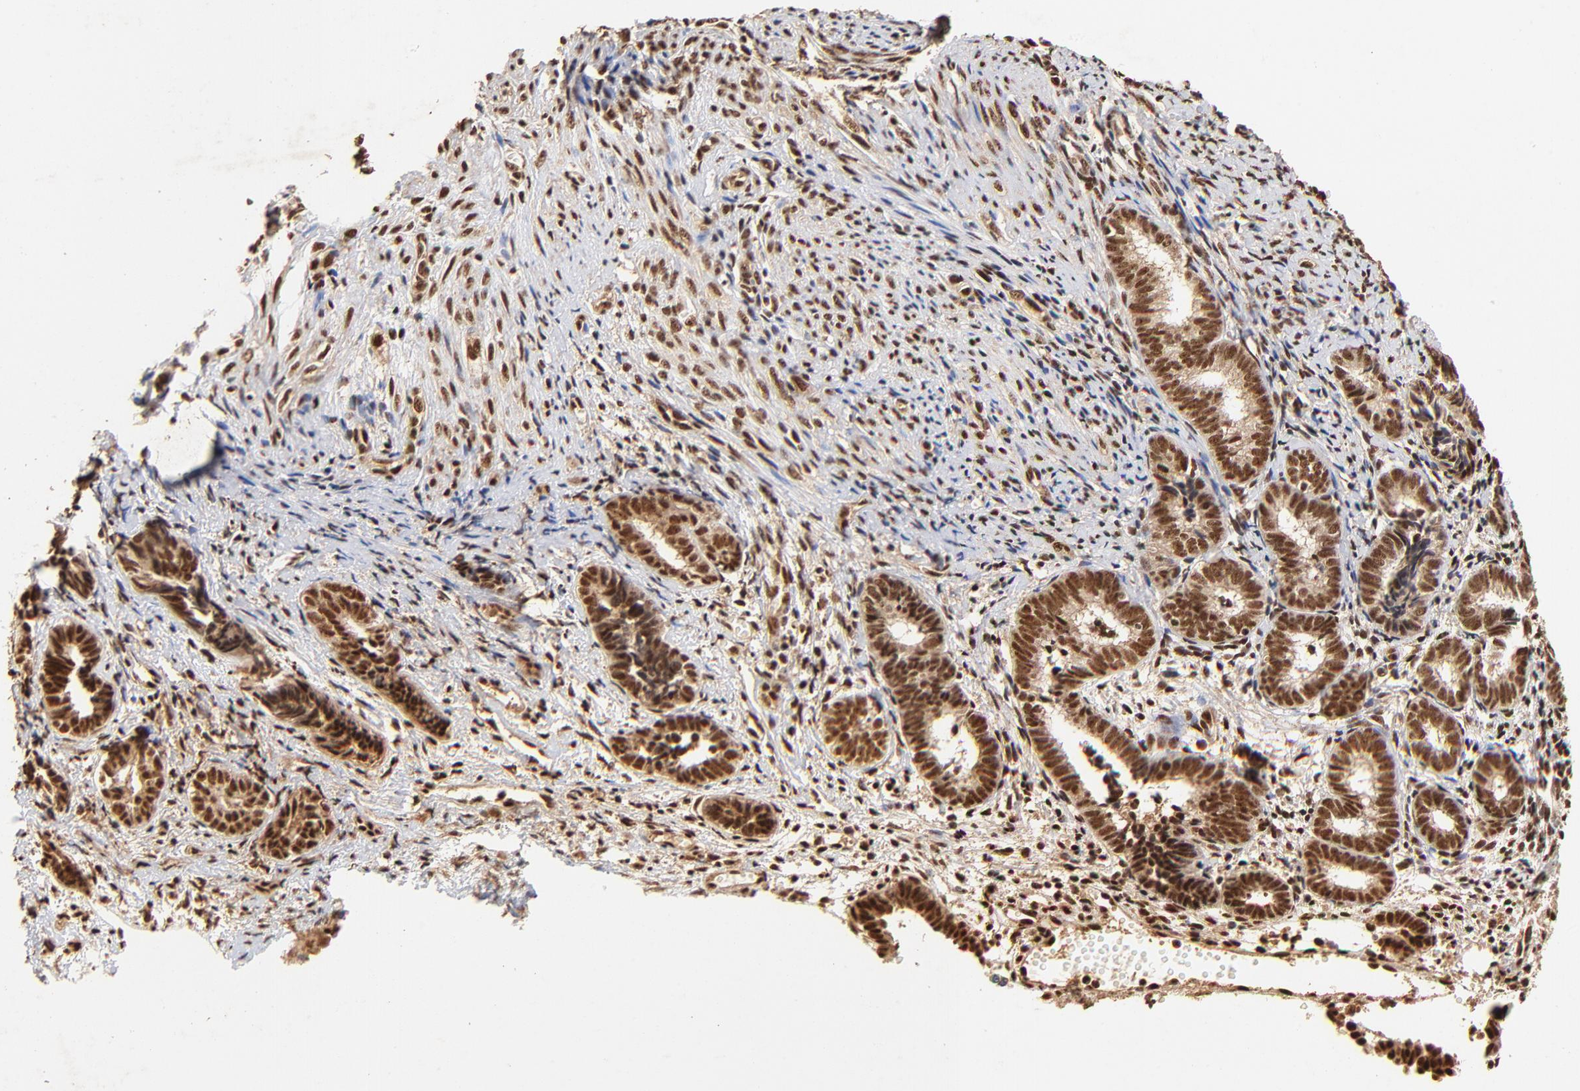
{"staining": {"intensity": "moderate", "quantity": ">75%", "location": "cytoplasmic/membranous,nuclear"}, "tissue": "endometrium", "cell_type": "Cells in endometrial stroma", "image_type": "normal", "snomed": [{"axis": "morphology", "description": "Normal tissue, NOS"}, {"axis": "topography", "description": "Smooth muscle"}, {"axis": "topography", "description": "Endometrium"}], "caption": "An immunohistochemistry image of benign tissue is shown. Protein staining in brown shows moderate cytoplasmic/membranous,nuclear positivity in endometrium within cells in endometrial stroma.", "gene": "MED12", "patient": {"sex": "female", "age": 57}}